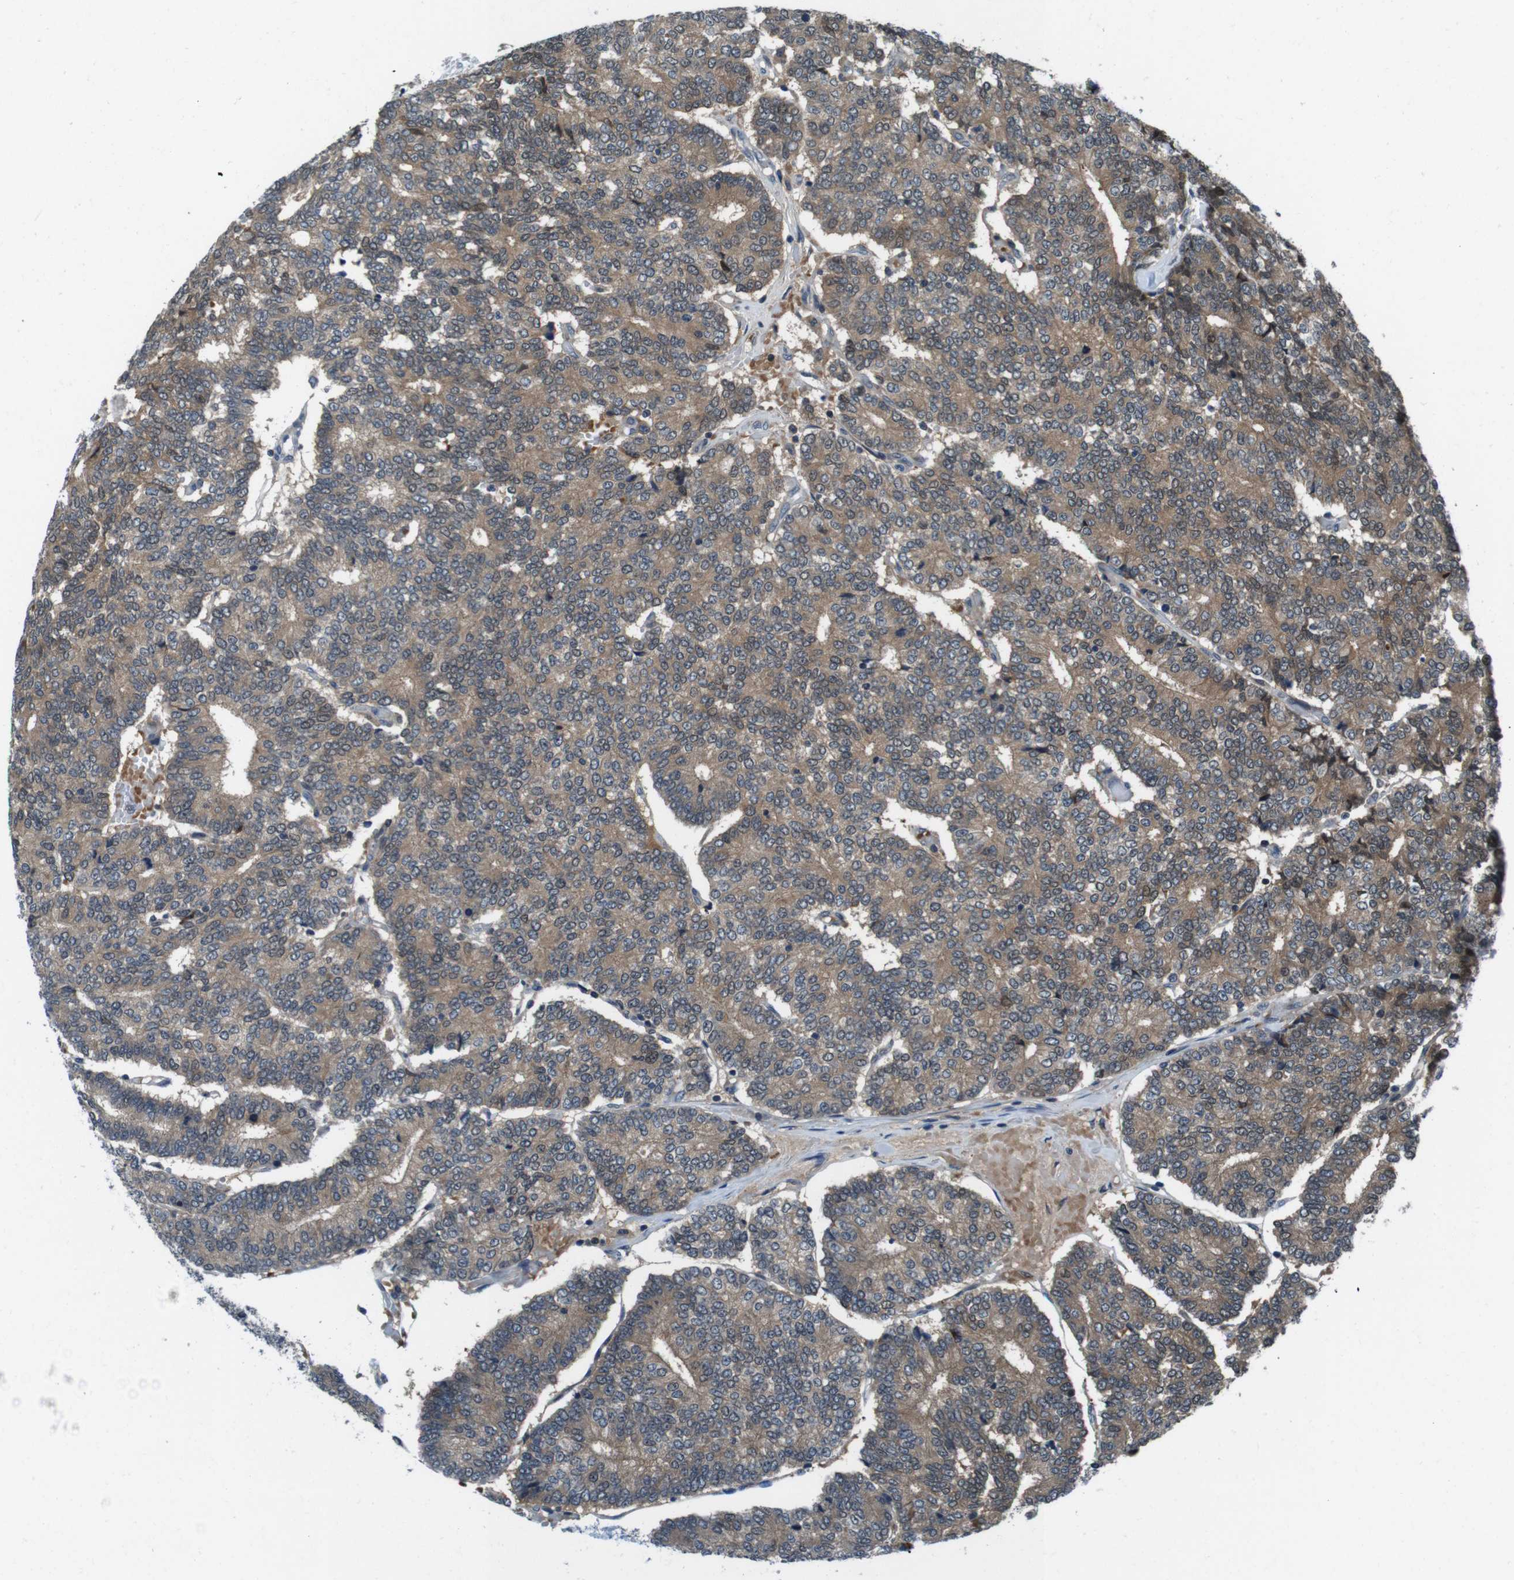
{"staining": {"intensity": "moderate", "quantity": ">75%", "location": "cytoplasmic/membranous"}, "tissue": "prostate cancer", "cell_type": "Tumor cells", "image_type": "cancer", "snomed": [{"axis": "morphology", "description": "Normal tissue, NOS"}, {"axis": "morphology", "description": "Adenocarcinoma, High grade"}, {"axis": "topography", "description": "Prostate"}, {"axis": "topography", "description": "Seminal veicle"}], "caption": "Immunohistochemistry photomicrograph of human prostate cancer (adenocarcinoma (high-grade)) stained for a protein (brown), which displays medium levels of moderate cytoplasmic/membranous positivity in approximately >75% of tumor cells.", "gene": "LRP5", "patient": {"sex": "male", "age": 55}}